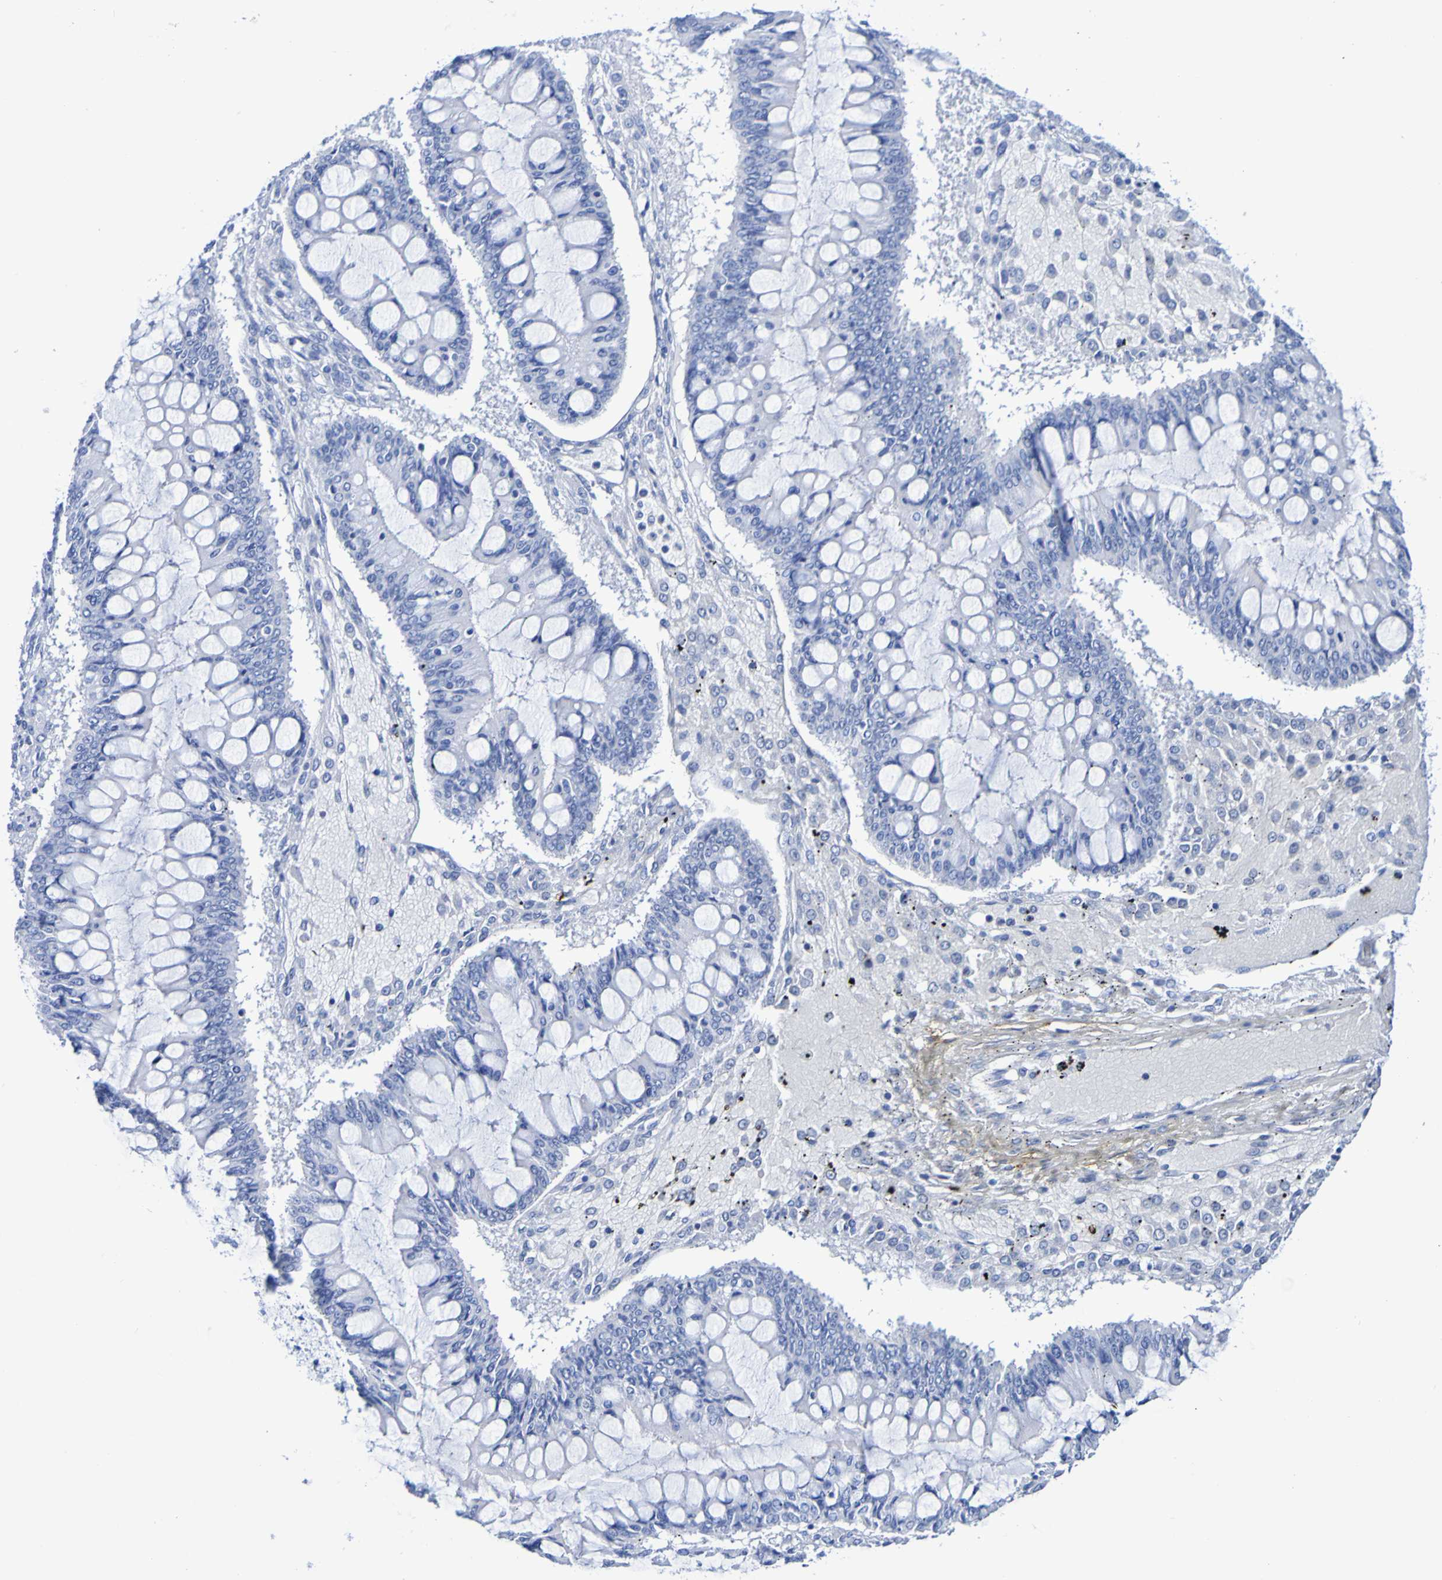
{"staining": {"intensity": "negative", "quantity": "none", "location": "none"}, "tissue": "ovarian cancer", "cell_type": "Tumor cells", "image_type": "cancer", "snomed": [{"axis": "morphology", "description": "Cystadenocarcinoma, mucinous, NOS"}, {"axis": "topography", "description": "Ovary"}], "caption": "Tumor cells show no significant protein expression in mucinous cystadenocarcinoma (ovarian).", "gene": "DPEP1", "patient": {"sex": "female", "age": 73}}